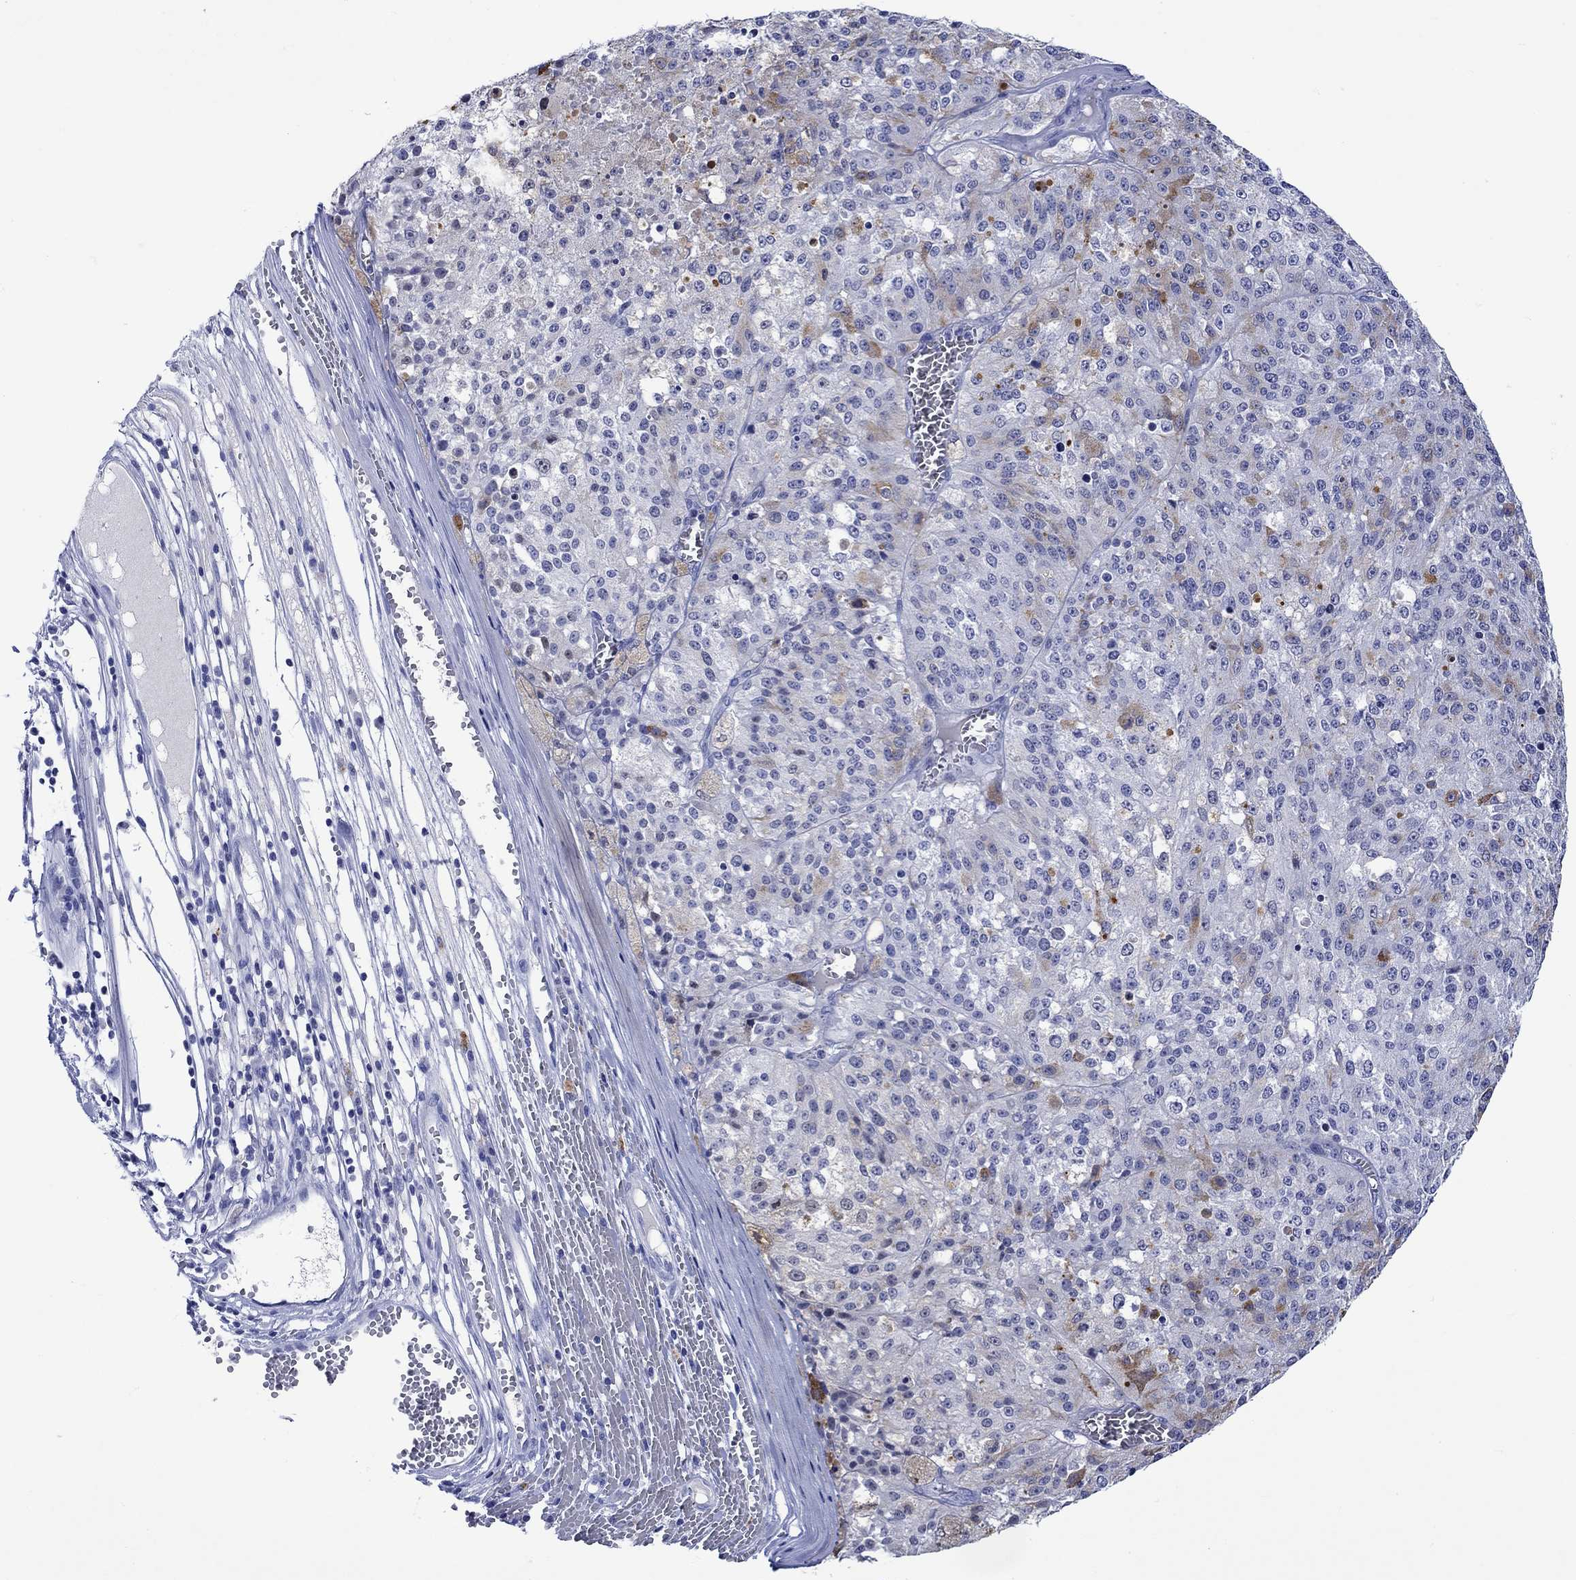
{"staining": {"intensity": "negative", "quantity": "none", "location": "none"}, "tissue": "melanoma", "cell_type": "Tumor cells", "image_type": "cancer", "snomed": [{"axis": "morphology", "description": "Malignant melanoma, Metastatic site"}, {"axis": "topography", "description": "Lymph node"}], "caption": "Photomicrograph shows no protein expression in tumor cells of melanoma tissue.", "gene": "KLHL35", "patient": {"sex": "female", "age": 64}}